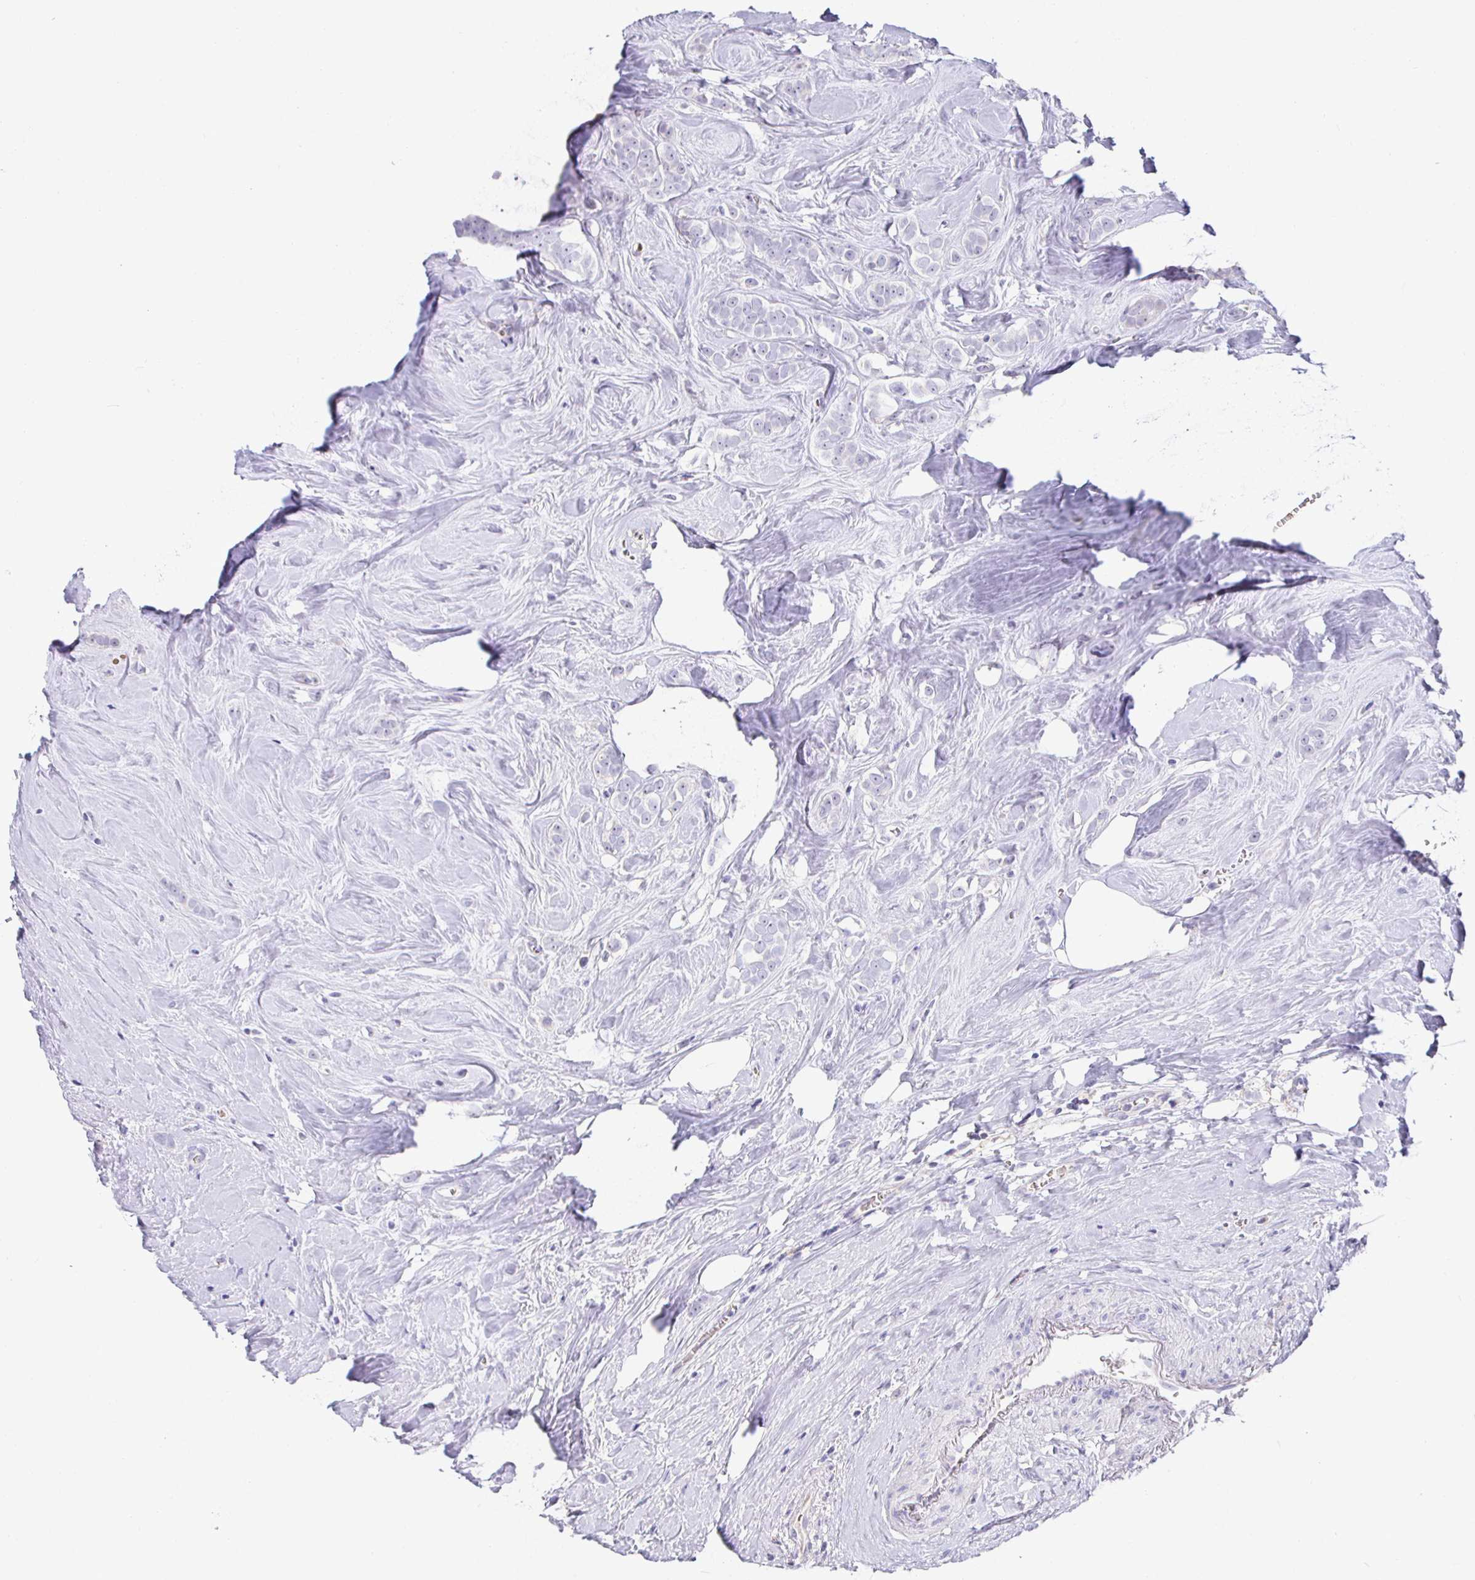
{"staining": {"intensity": "negative", "quantity": "none", "location": "none"}, "tissue": "breast cancer", "cell_type": "Tumor cells", "image_type": "cancer", "snomed": [{"axis": "morphology", "description": "Duct carcinoma"}, {"axis": "topography", "description": "Breast"}], "caption": "Immunohistochemistry of breast cancer (invasive ductal carcinoma) displays no positivity in tumor cells.", "gene": "SIRPA", "patient": {"sex": "female", "age": 80}}